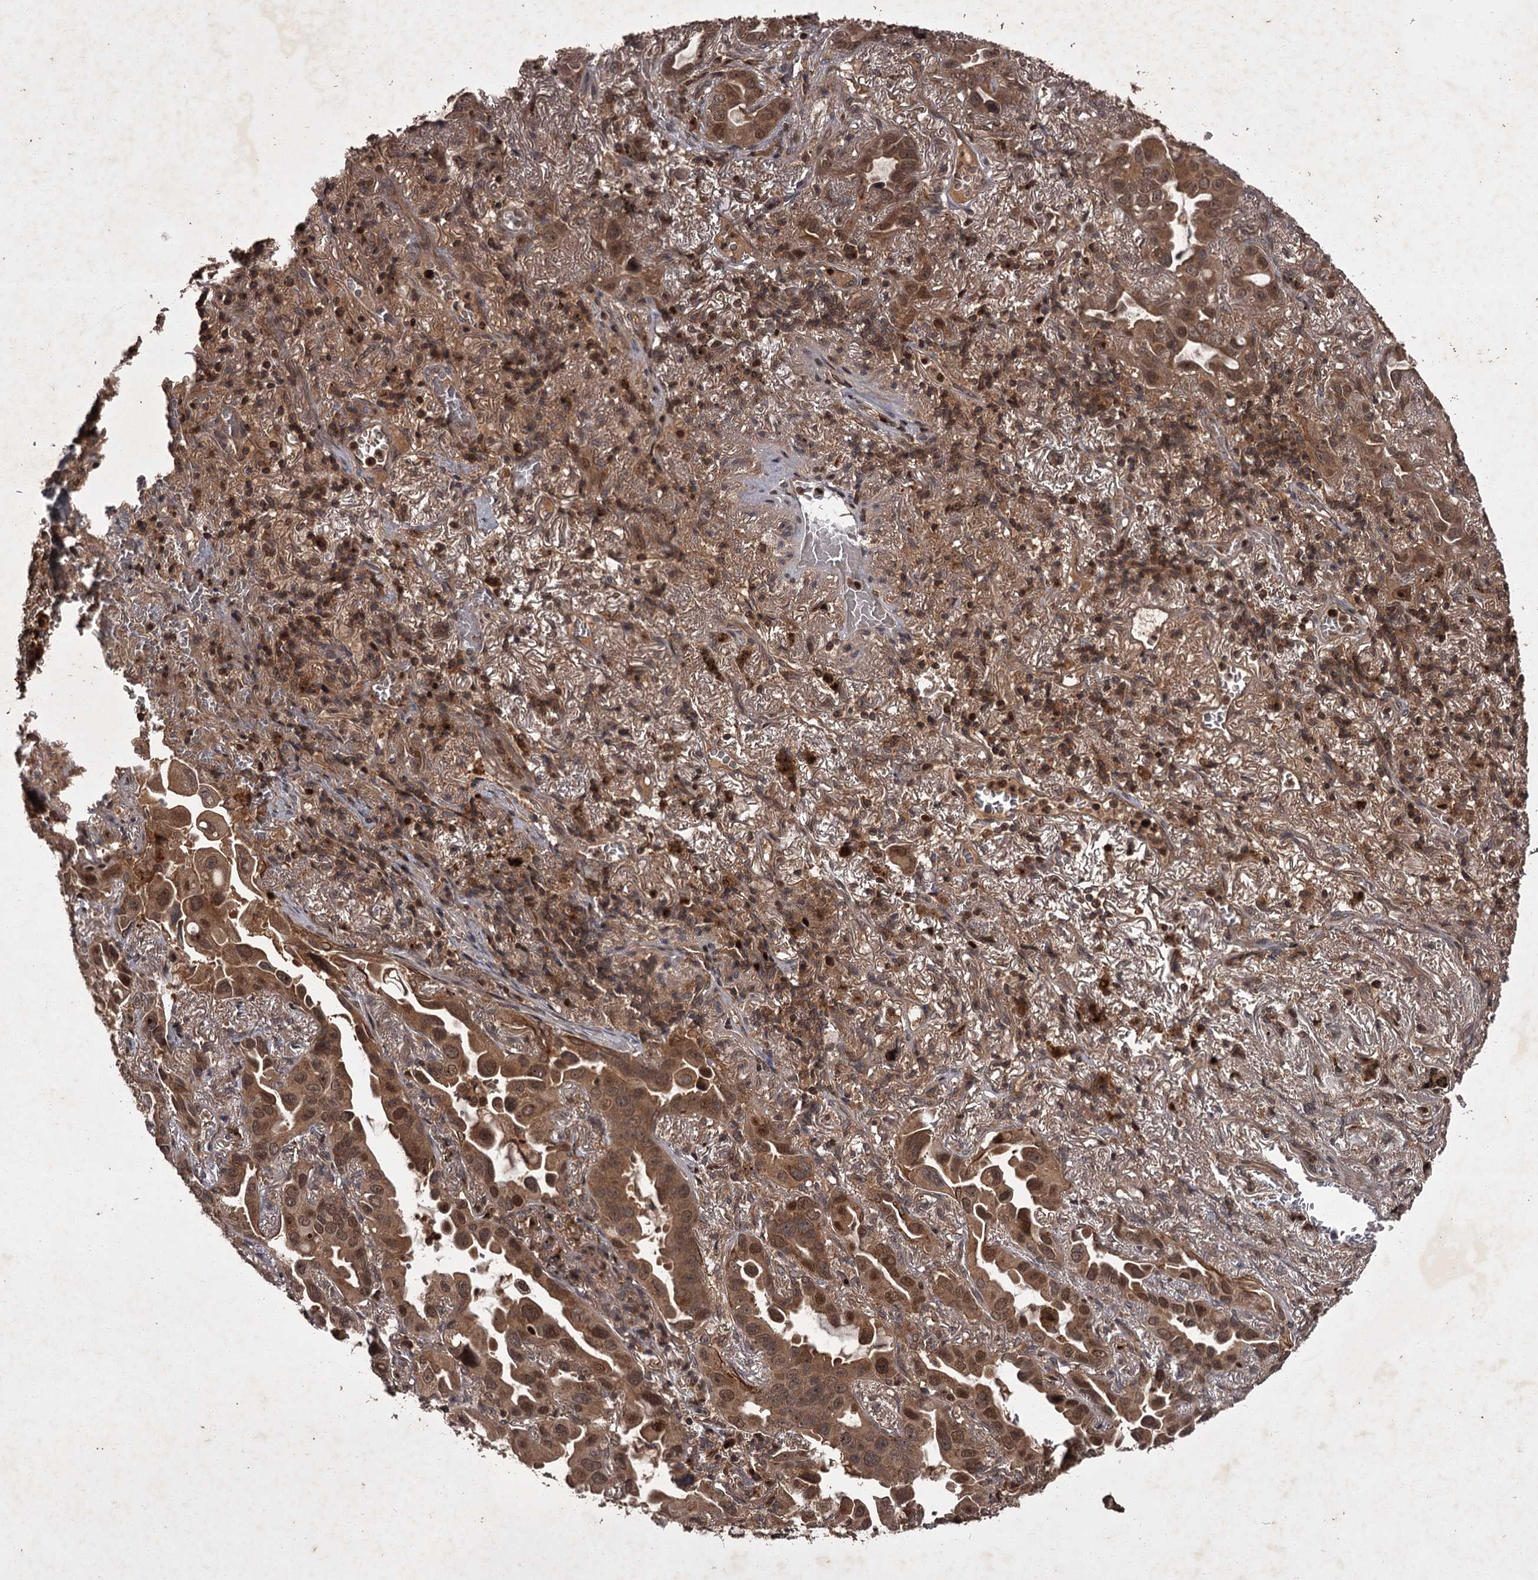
{"staining": {"intensity": "moderate", "quantity": ">75%", "location": "cytoplasmic/membranous,nuclear"}, "tissue": "lung cancer", "cell_type": "Tumor cells", "image_type": "cancer", "snomed": [{"axis": "morphology", "description": "Adenocarcinoma, NOS"}, {"axis": "topography", "description": "Lung"}], "caption": "IHC histopathology image of human lung adenocarcinoma stained for a protein (brown), which displays medium levels of moderate cytoplasmic/membranous and nuclear positivity in about >75% of tumor cells.", "gene": "TBC1D23", "patient": {"sex": "male", "age": 64}}